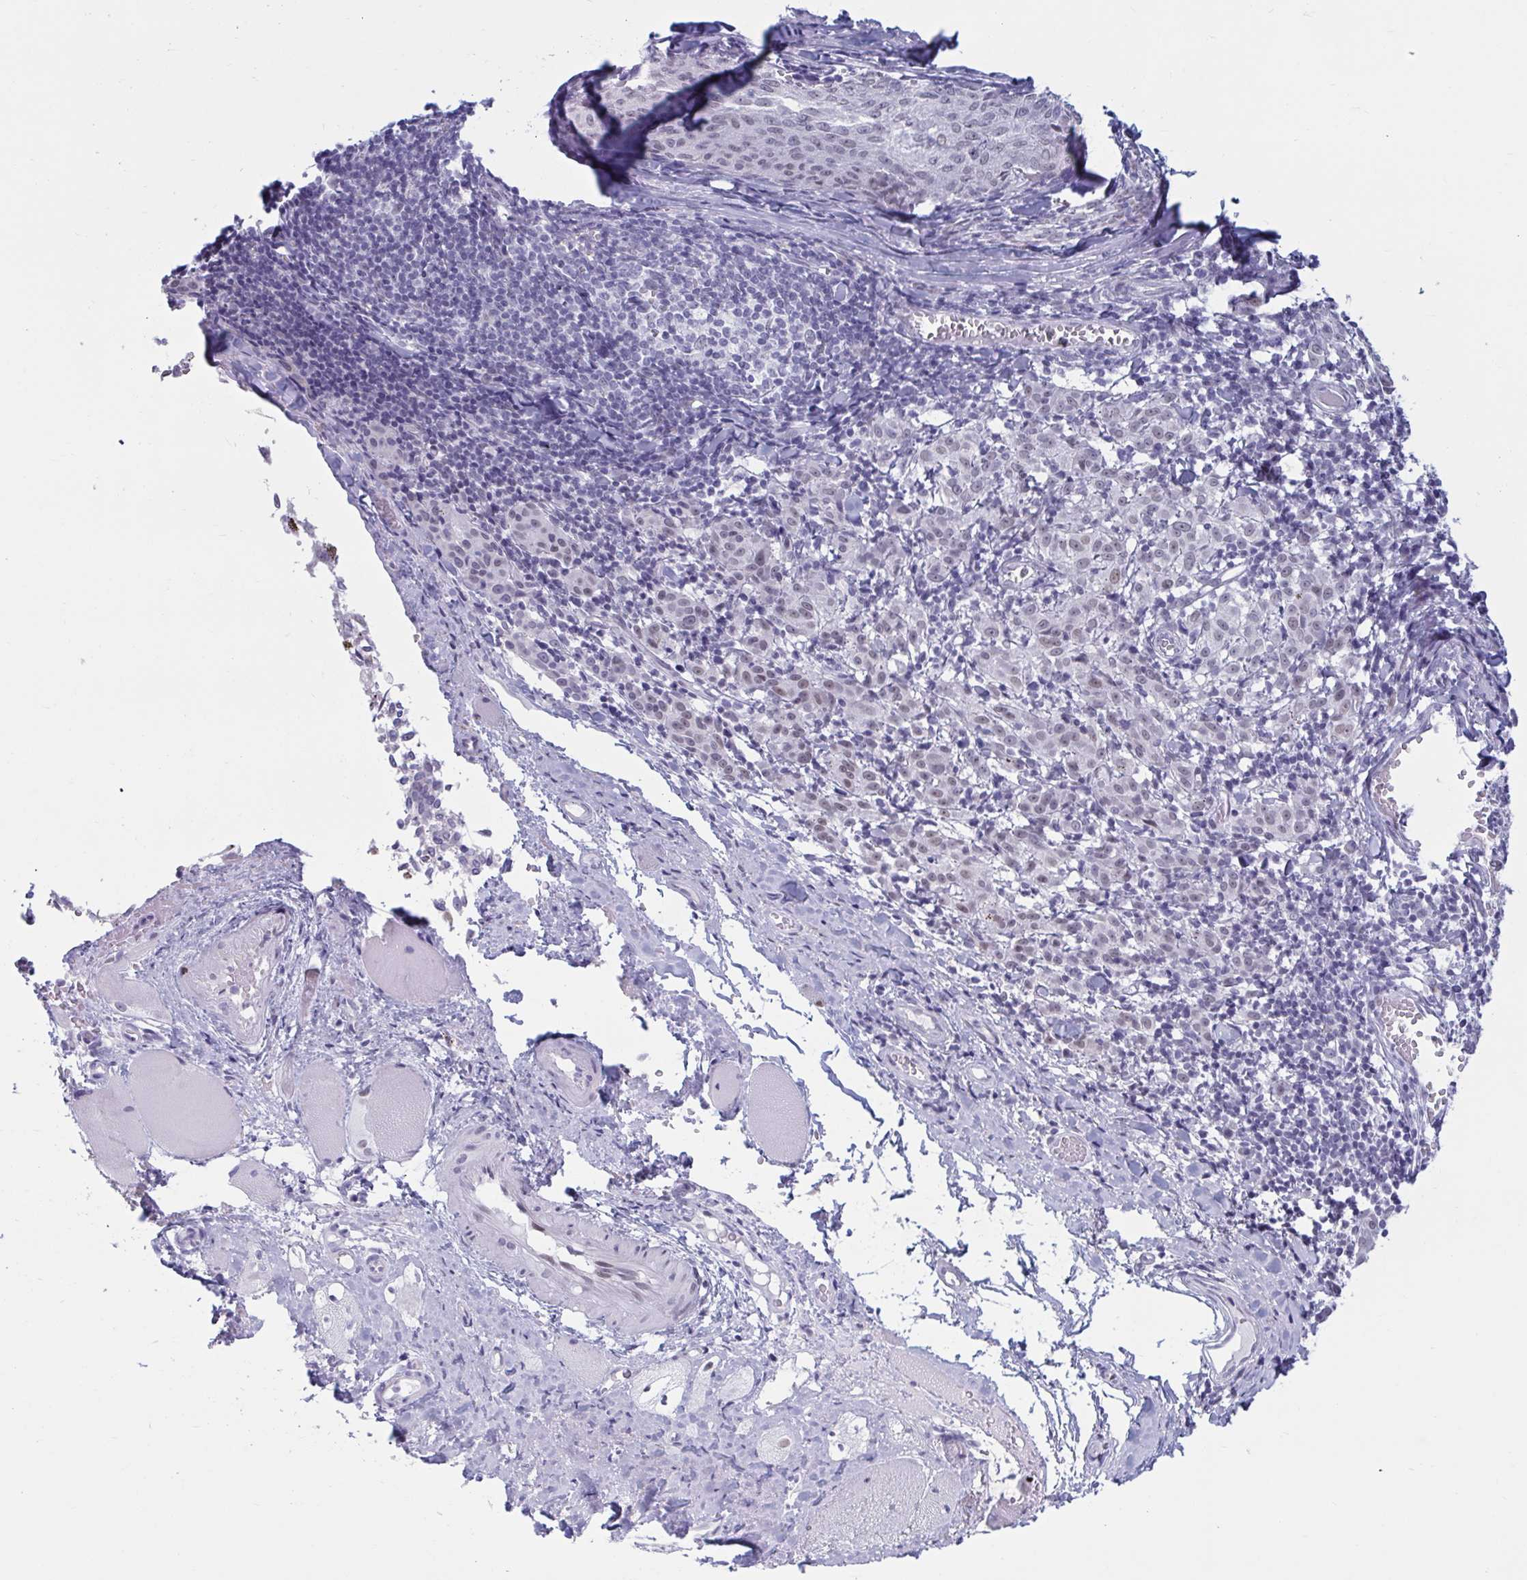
{"staining": {"intensity": "weak", "quantity": "25%-75%", "location": "nuclear"}, "tissue": "melanoma", "cell_type": "Tumor cells", "image_type": "cancer", "snomed": [{"axis": "morphology", "description": "Malignant melanoma, NOS"}, {"axis": "topography", "description": "Skin"}], "caption": "DAB immunohistochemical staining of human malignant melanoma reveals weak nuclear protein expression in about 25%-75% of tumor cells.", "gene": "MSMB", "patient": {"sex": "female", "age": 72}}